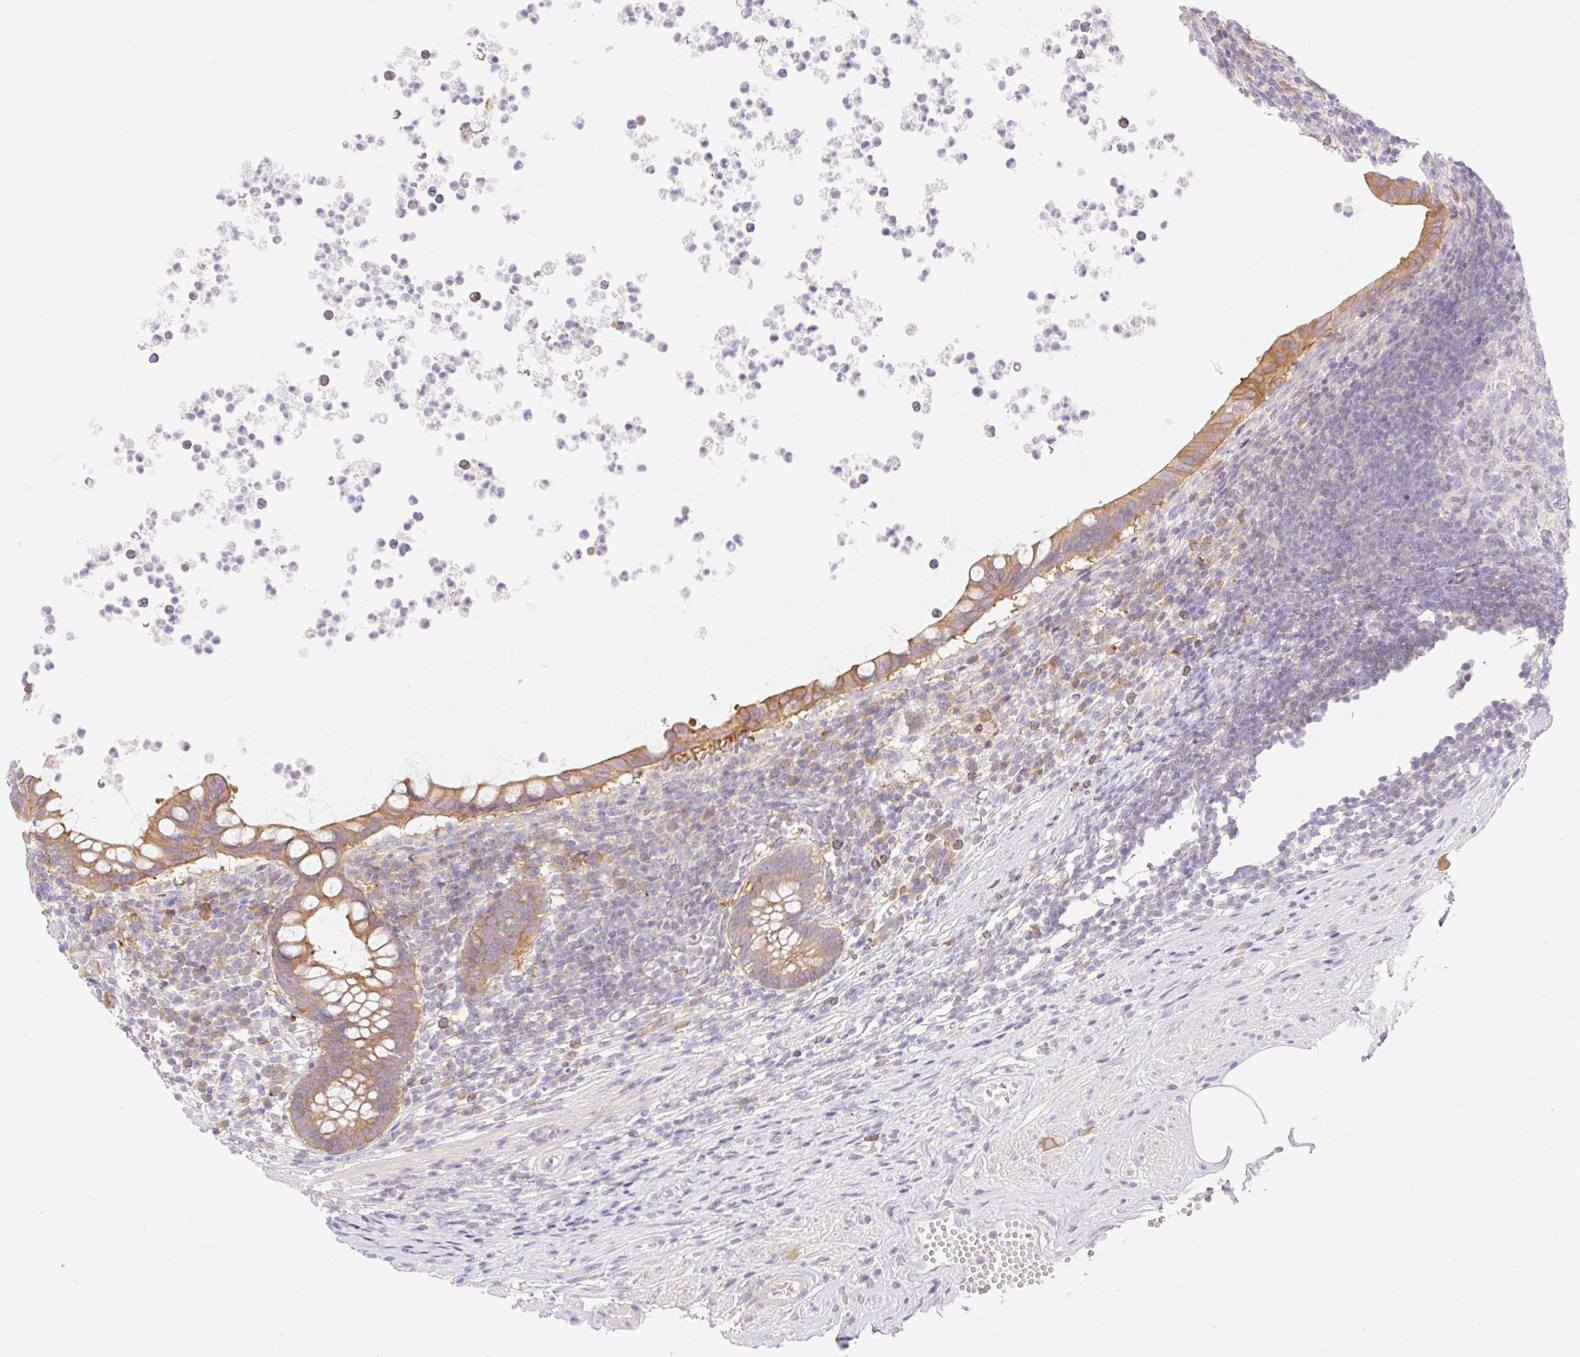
{"staining": {"intensity": "moderate", "quantity": ">75%", "location": "cytoplasmic/membranous"}, "tissue": "appendix", "cell_type": "Glandular cells", "image_type": "normal", "snomed": [{"axis": "morphology", "description": "Normal tissue, NOS"}, {"axis": "topography", "description": "Appendix"}], "caption": "Glandular cells show moderate cytoplasmic/membranous expression in approximately >75% of cells in unremarkable appendix.", "gene": "DENND5A", "patient": {"sex": "female", "age": 56}}